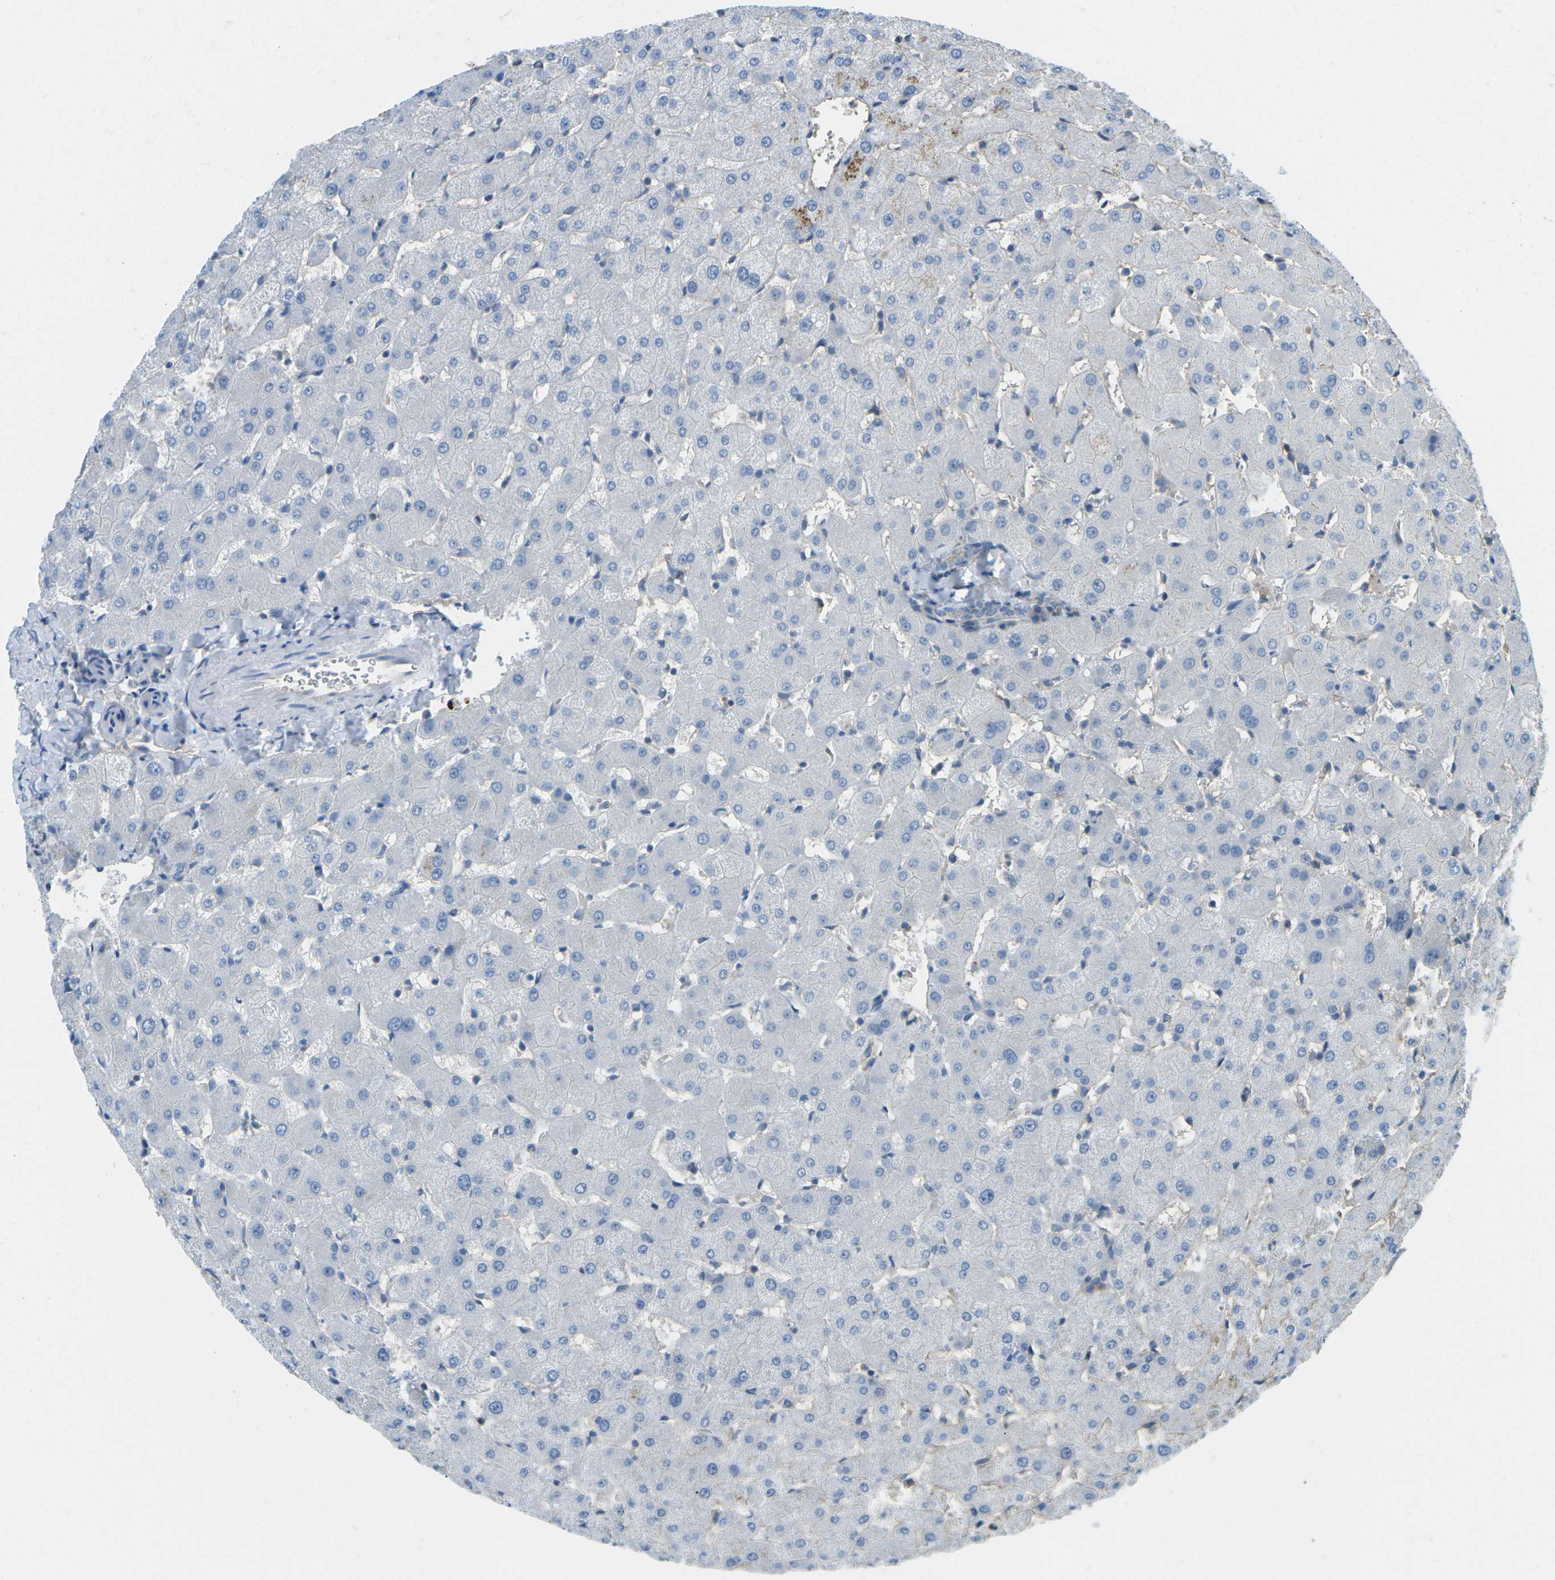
{"staining": {"intensity": "negative", "quantity": "none", "location": "none"}, "tissue": "liver", "cell_type": "Cholangiocytes", "image_type": "normal", "snomed": [{"axis": "morphology", "description": "Normal tissue, NOS"}, {"axis": "topography", "description": "Liver"}], "caption": "Immunohistochemistry (IHC) of unremarkable liver exhibits no staining in cholangiocytes. (Brightfield microscopy of DAB immunohistochemistry at high magnification).", "gene": "CD47", "patient": {"sex": "female", "age": 63}}